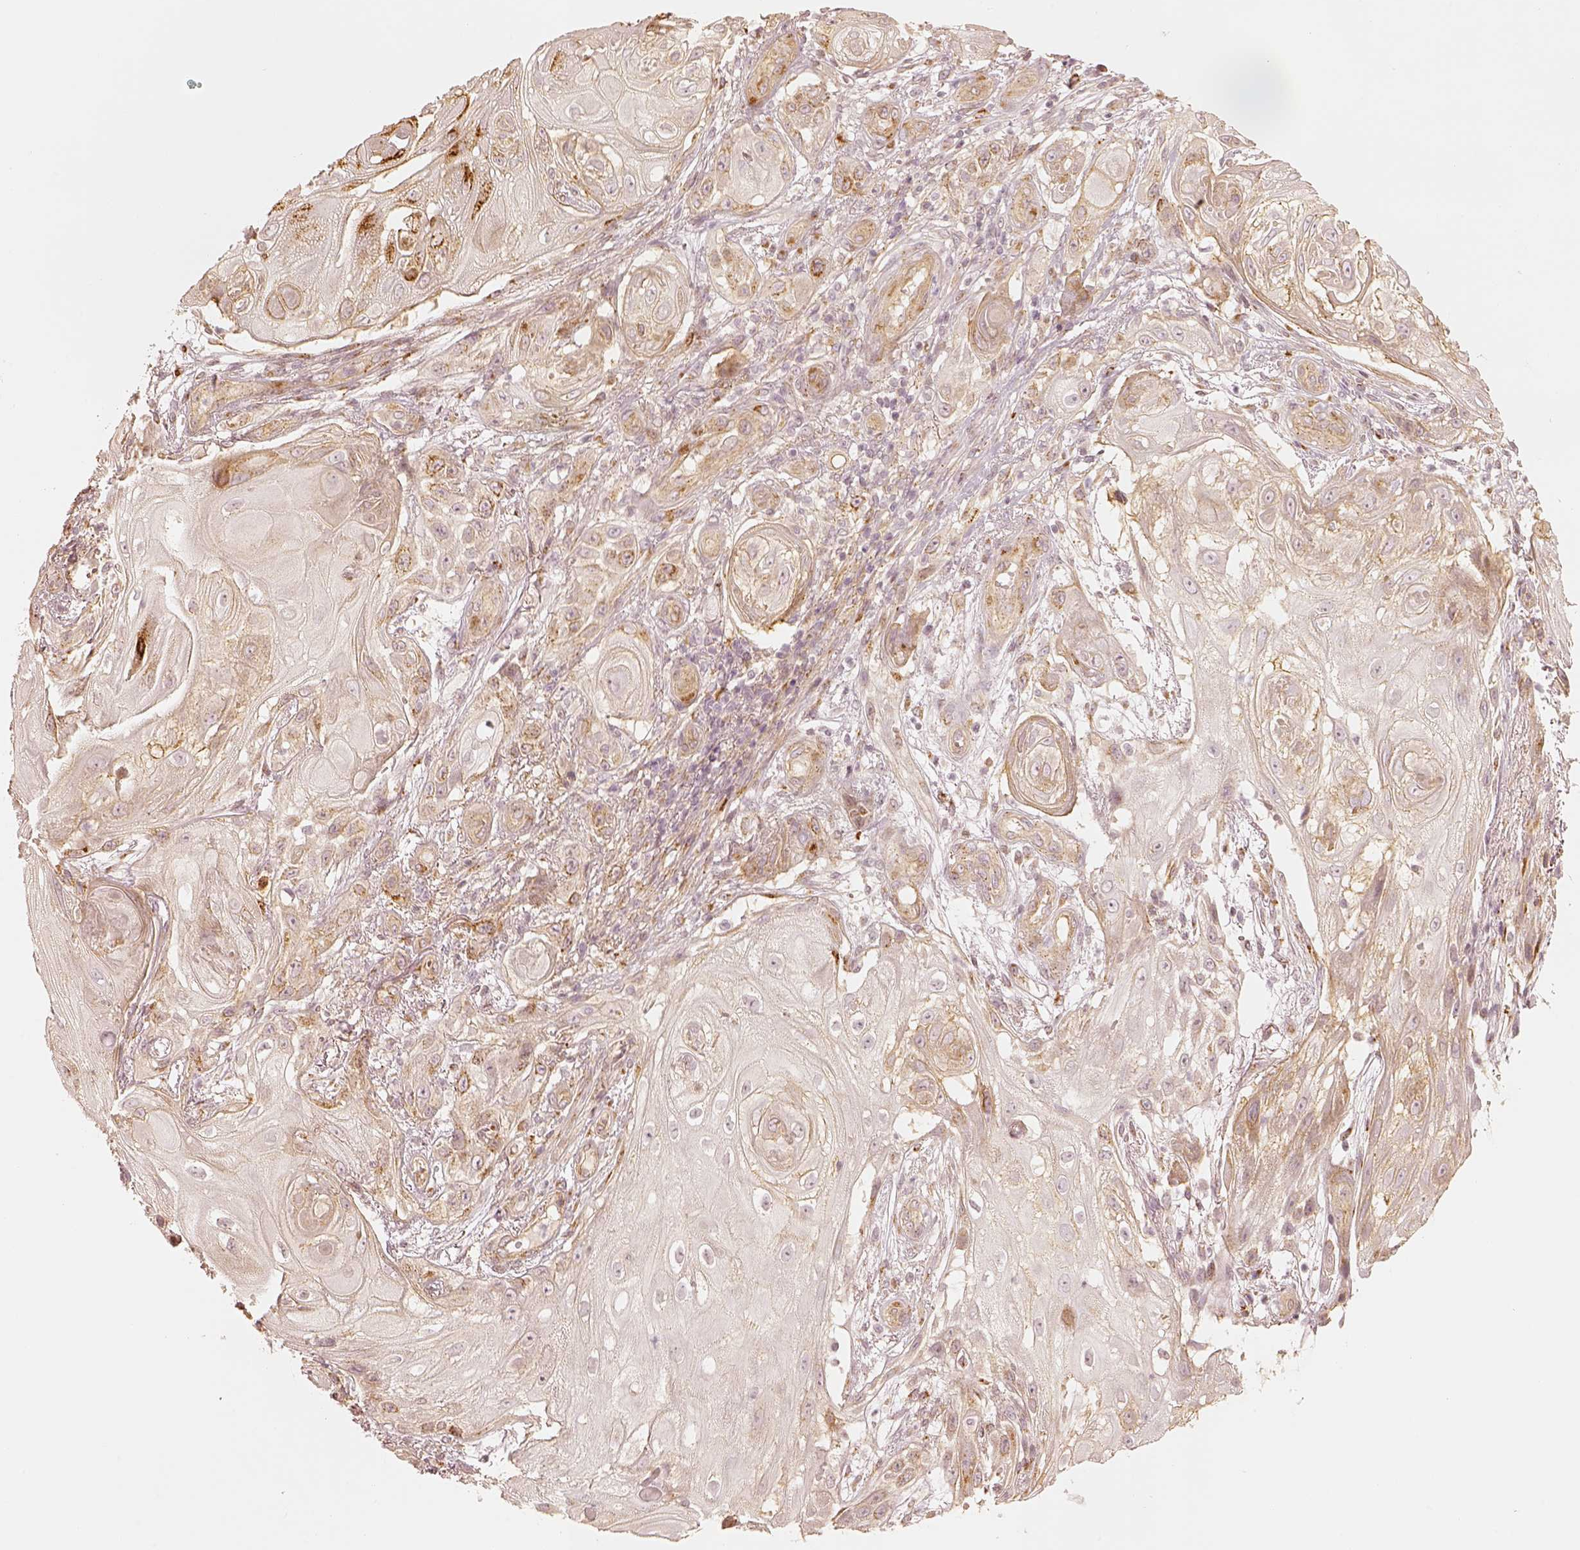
{"staining": {"intensity": "moderate", "quantity": "<25%", "location": "cytoplasmic/membranous"}, "tissue": "skin cancer", "cell_type": "Tumor cells", "image_type": "cancer", "snomed": [{"axis": "morphology", "description": "Squamous cell carcinoma, NOS"}, {"axis": "topography", "description": "Skin"}], "caption": "Immunohistochemical staining of human skin cancer displays low levels of moderate cytoplasmic/membranous protein staining in about <25% of tumor cells.", "gene": "GORASP2", "patient": {"sex": "male", "age": 62}}